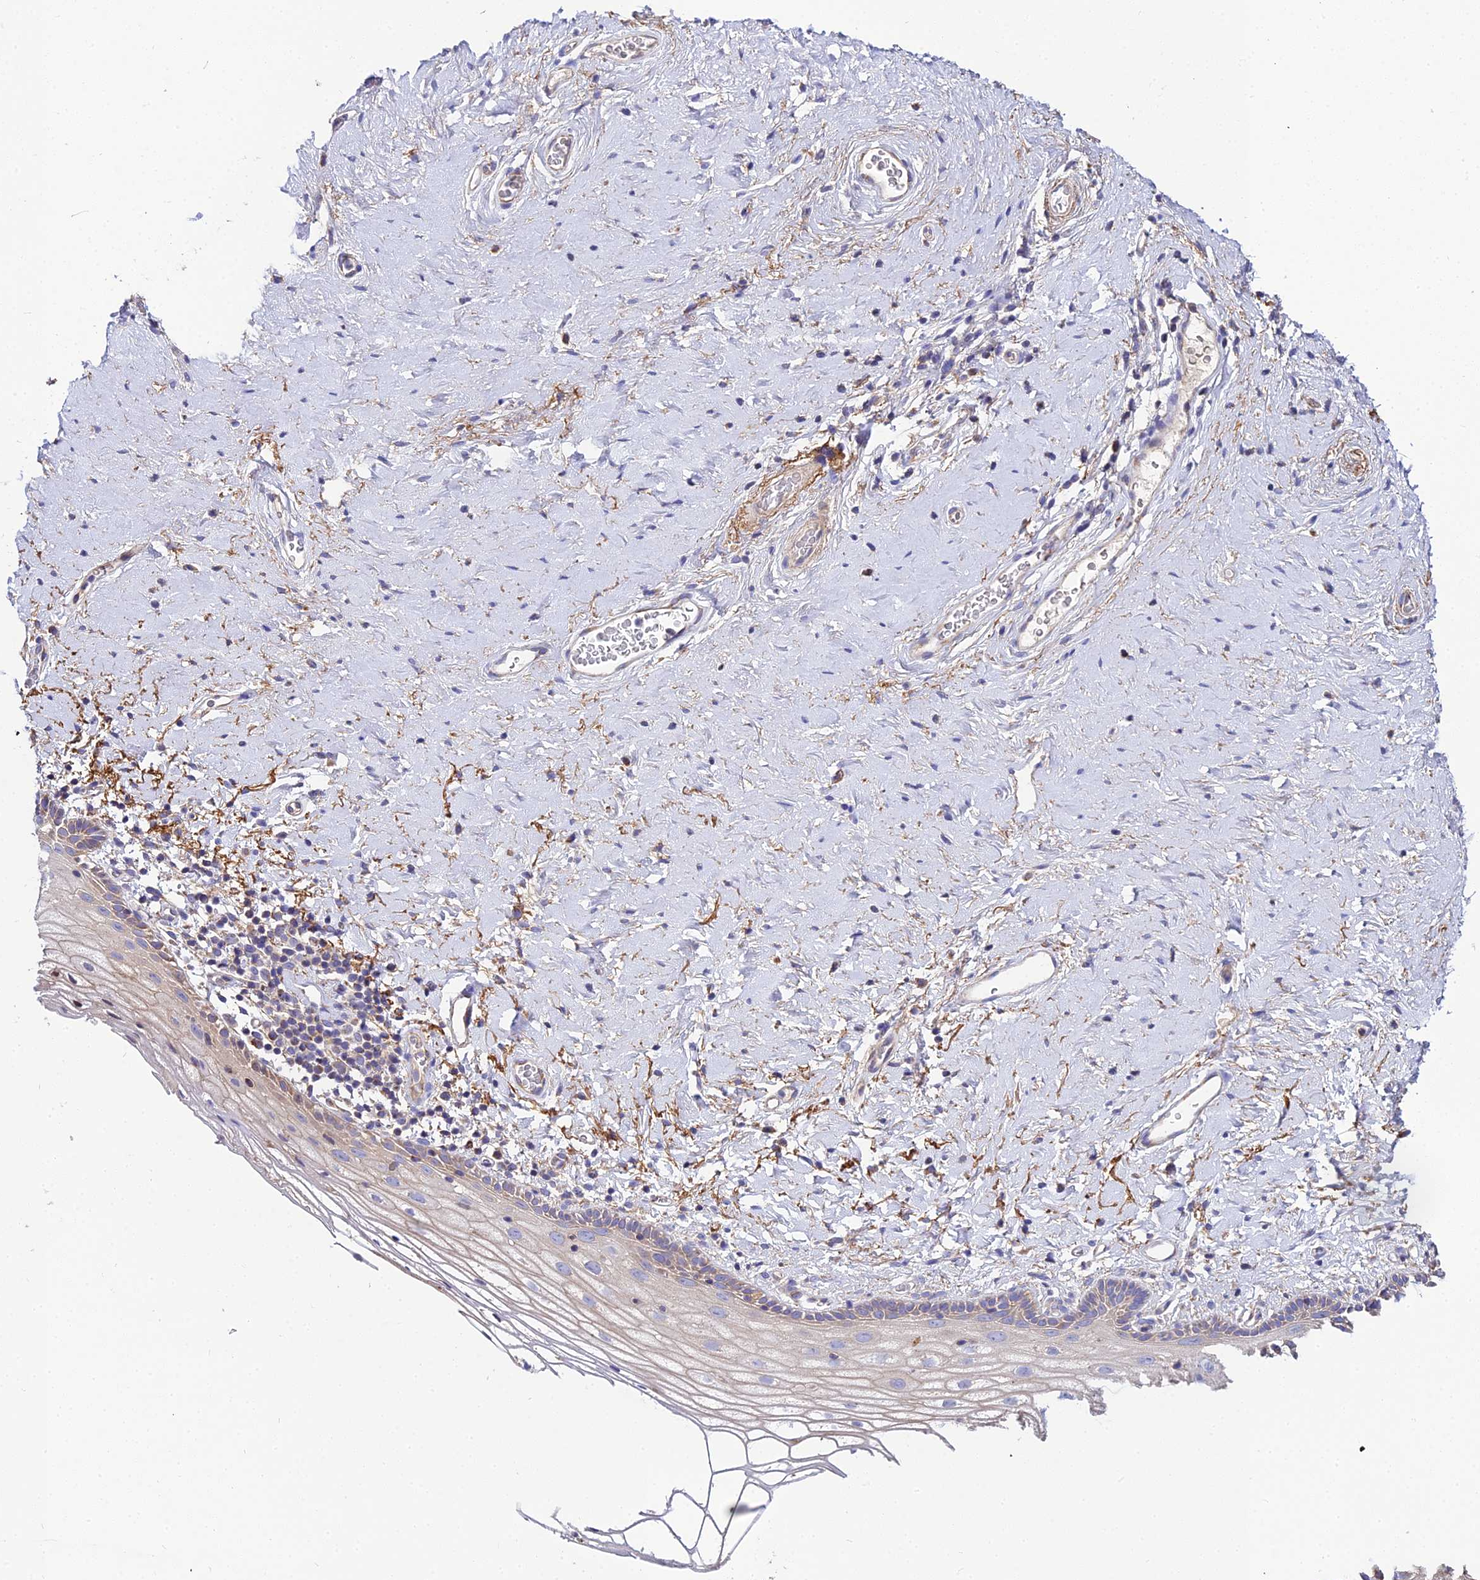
{"staining": {"intensity": "weak", "quantity": "<25%", "location": "cytoplasmic/membranous"}, "tissue": "vagina", "cell_type": "Squamous epithelial cells", "image_type": "normal", "snomed": [{"axis": "morphology", "description": "Normal tissue, NOS"}, {"axis": "morphology", "description": "Adenocarcinoma, NOS"}, {"axis": "topography", "description": "Rectum"}, {"axis": "topography", "description": "Vagina"}], "caption": "The micrograph demonstrates no significant expression in squamous epithelial cells of vagina.", "gene": "NIPSNAP3A", "patient": {"sex": "female", "age": 71}}